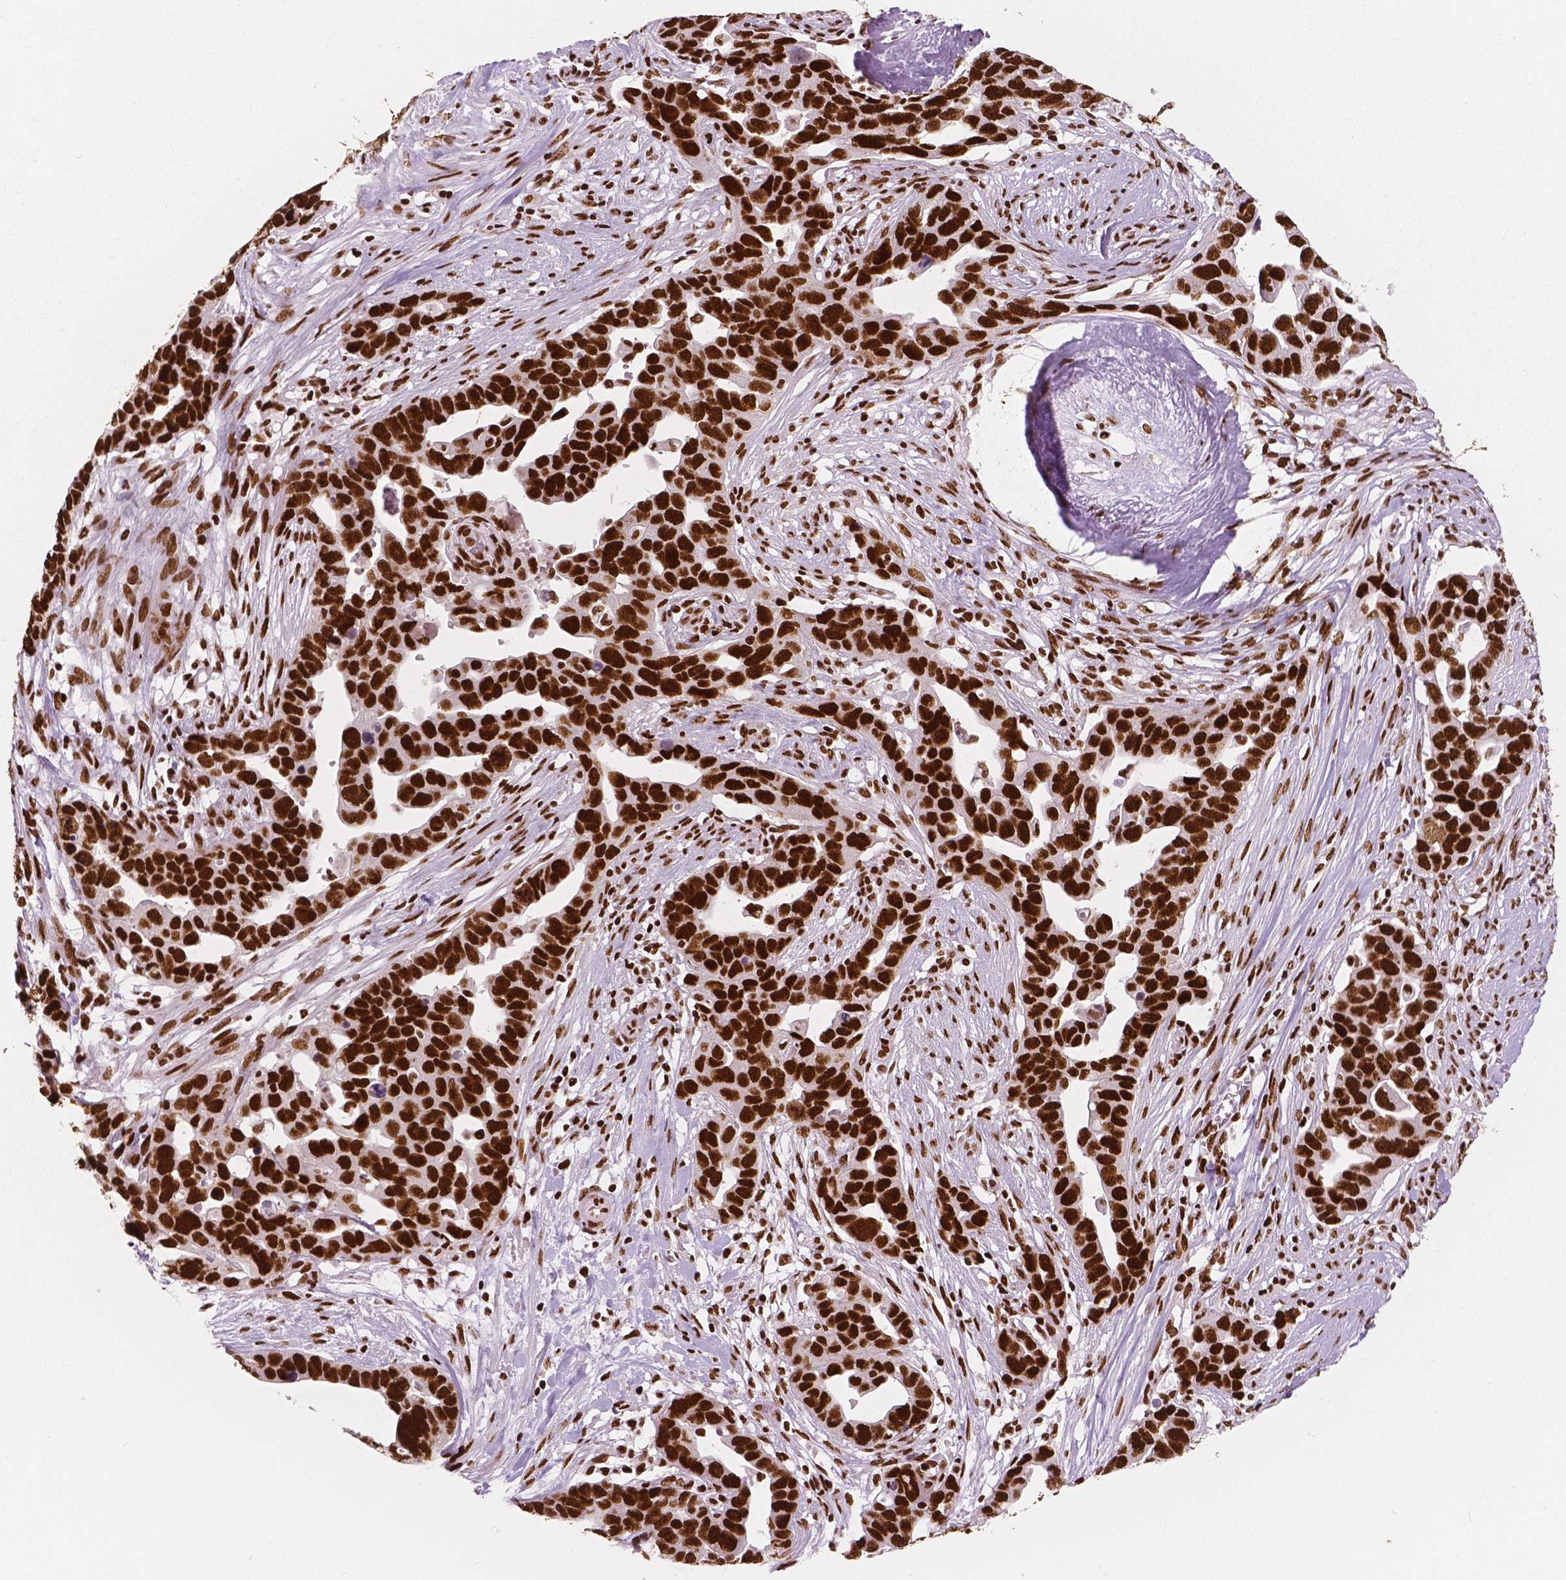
{"staining": {"intensity": "strong", "quantity": ">75%", "location": "nuclear"}, "tissue": "ovarian cancer", "cell_type": "Tumor cells", "image_type": "cancer", "snomed": [{"axis": "morphology", "description": "Cystadenocarcinoma, serous, NOS"}, {"axis": "topography", "description": "Ovary"}], "caption": "Approximately >75% of tumor cells in serous cystadenocarcinoma (ovarian) show strong nuclear protein staining as visualized by brown immunohistochemical staining.", "gene": "BRD4", "patient": {"sex": "female", "age": 54}}